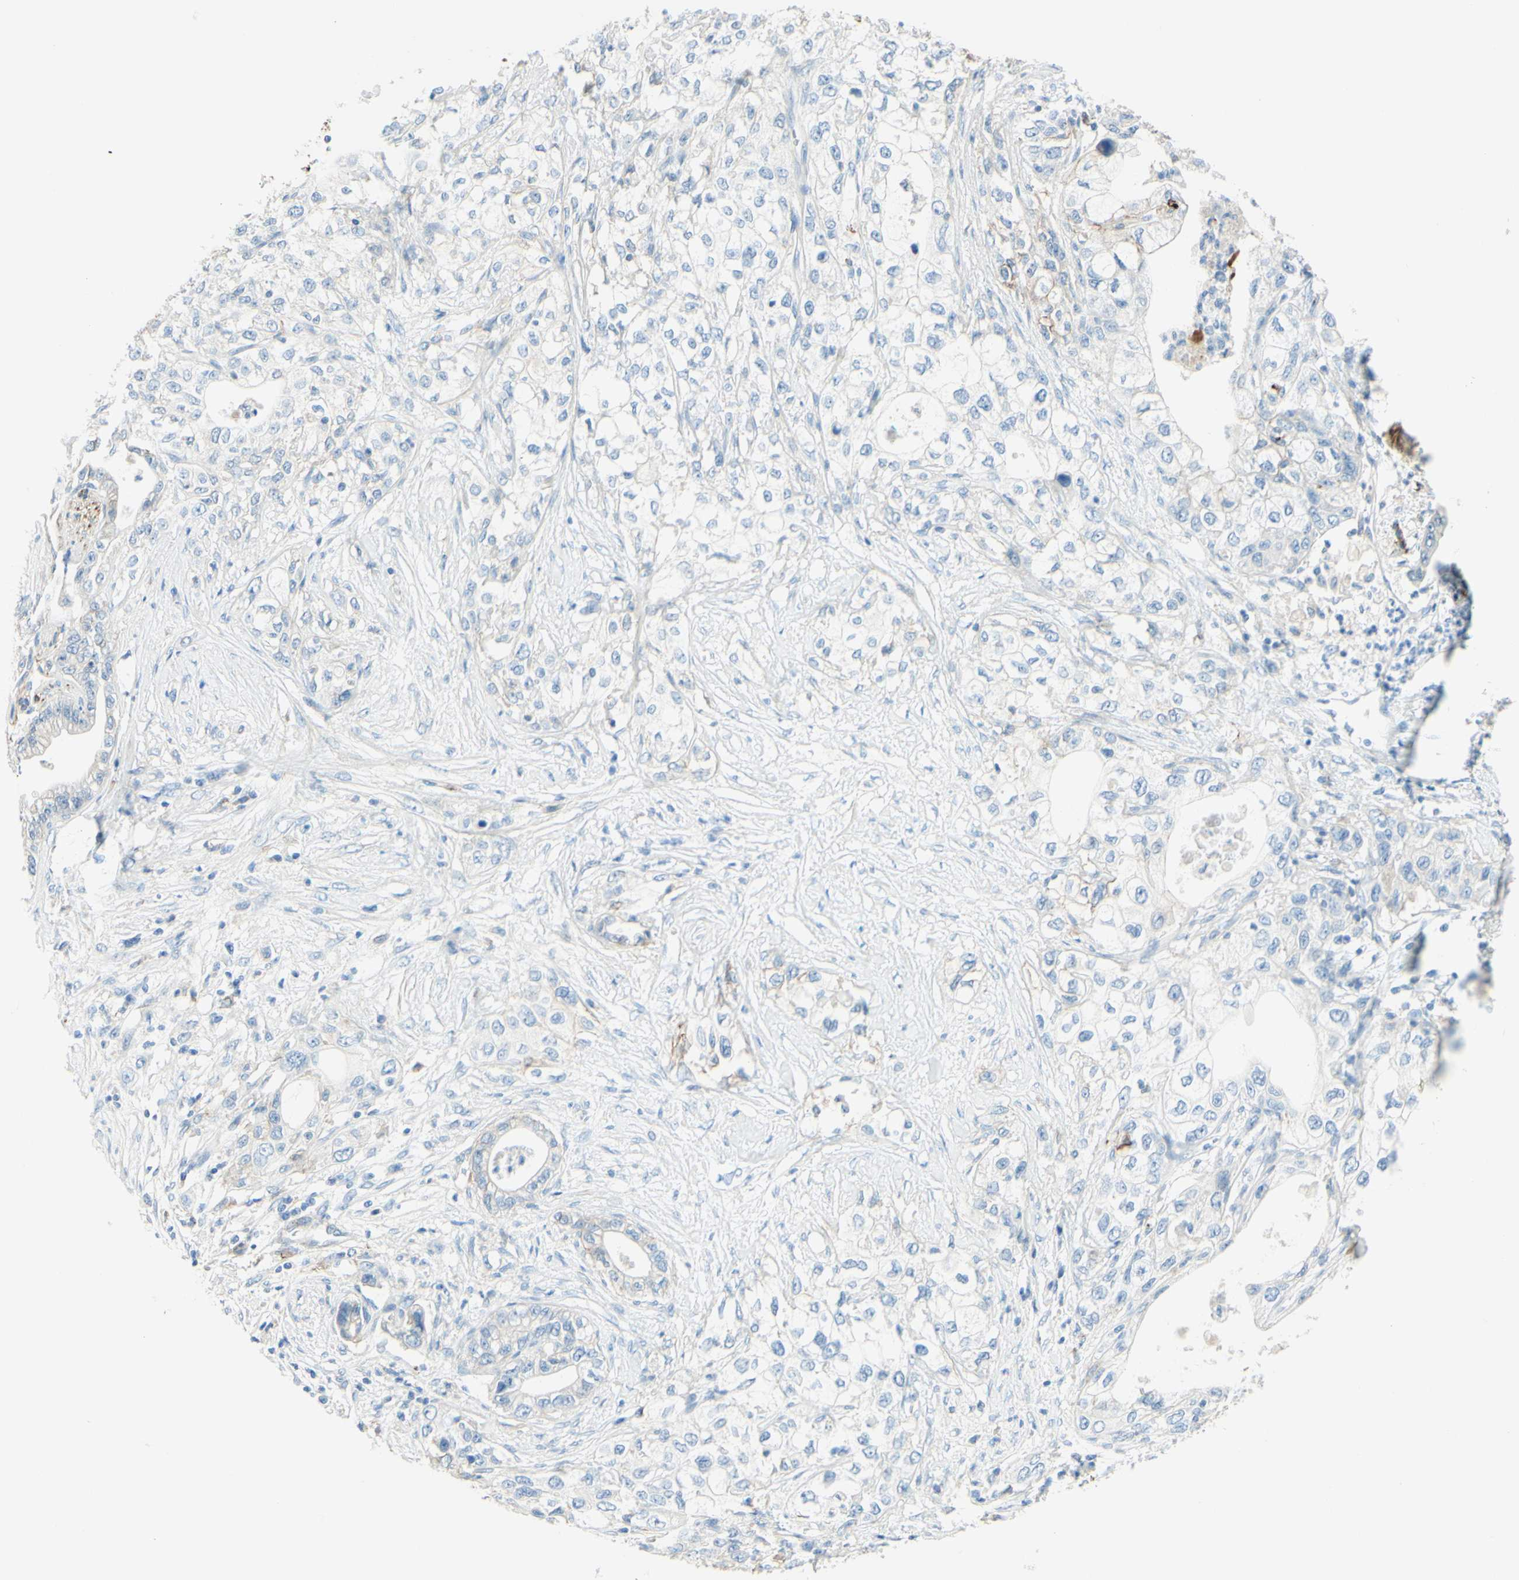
{"staining": {"intensity": "negative", "quantity": "none", "location": "none"}, "tissue": "pancreatic cancer", "cell_type": "Tumor cells", "image_type": "cancer", "snomed": [{"axis": "morphology", "description": "Adenocarcinoma, NOS"}, {"axis": "topography", "description": "Pancreas"}], "caption": "A photomicrograph of pancreatic adenocarcinoma stained for a protein shows no brown staining in tumor cells.", "gene": "ALCAM", "patient": {"sex": "female", "age": 70}}